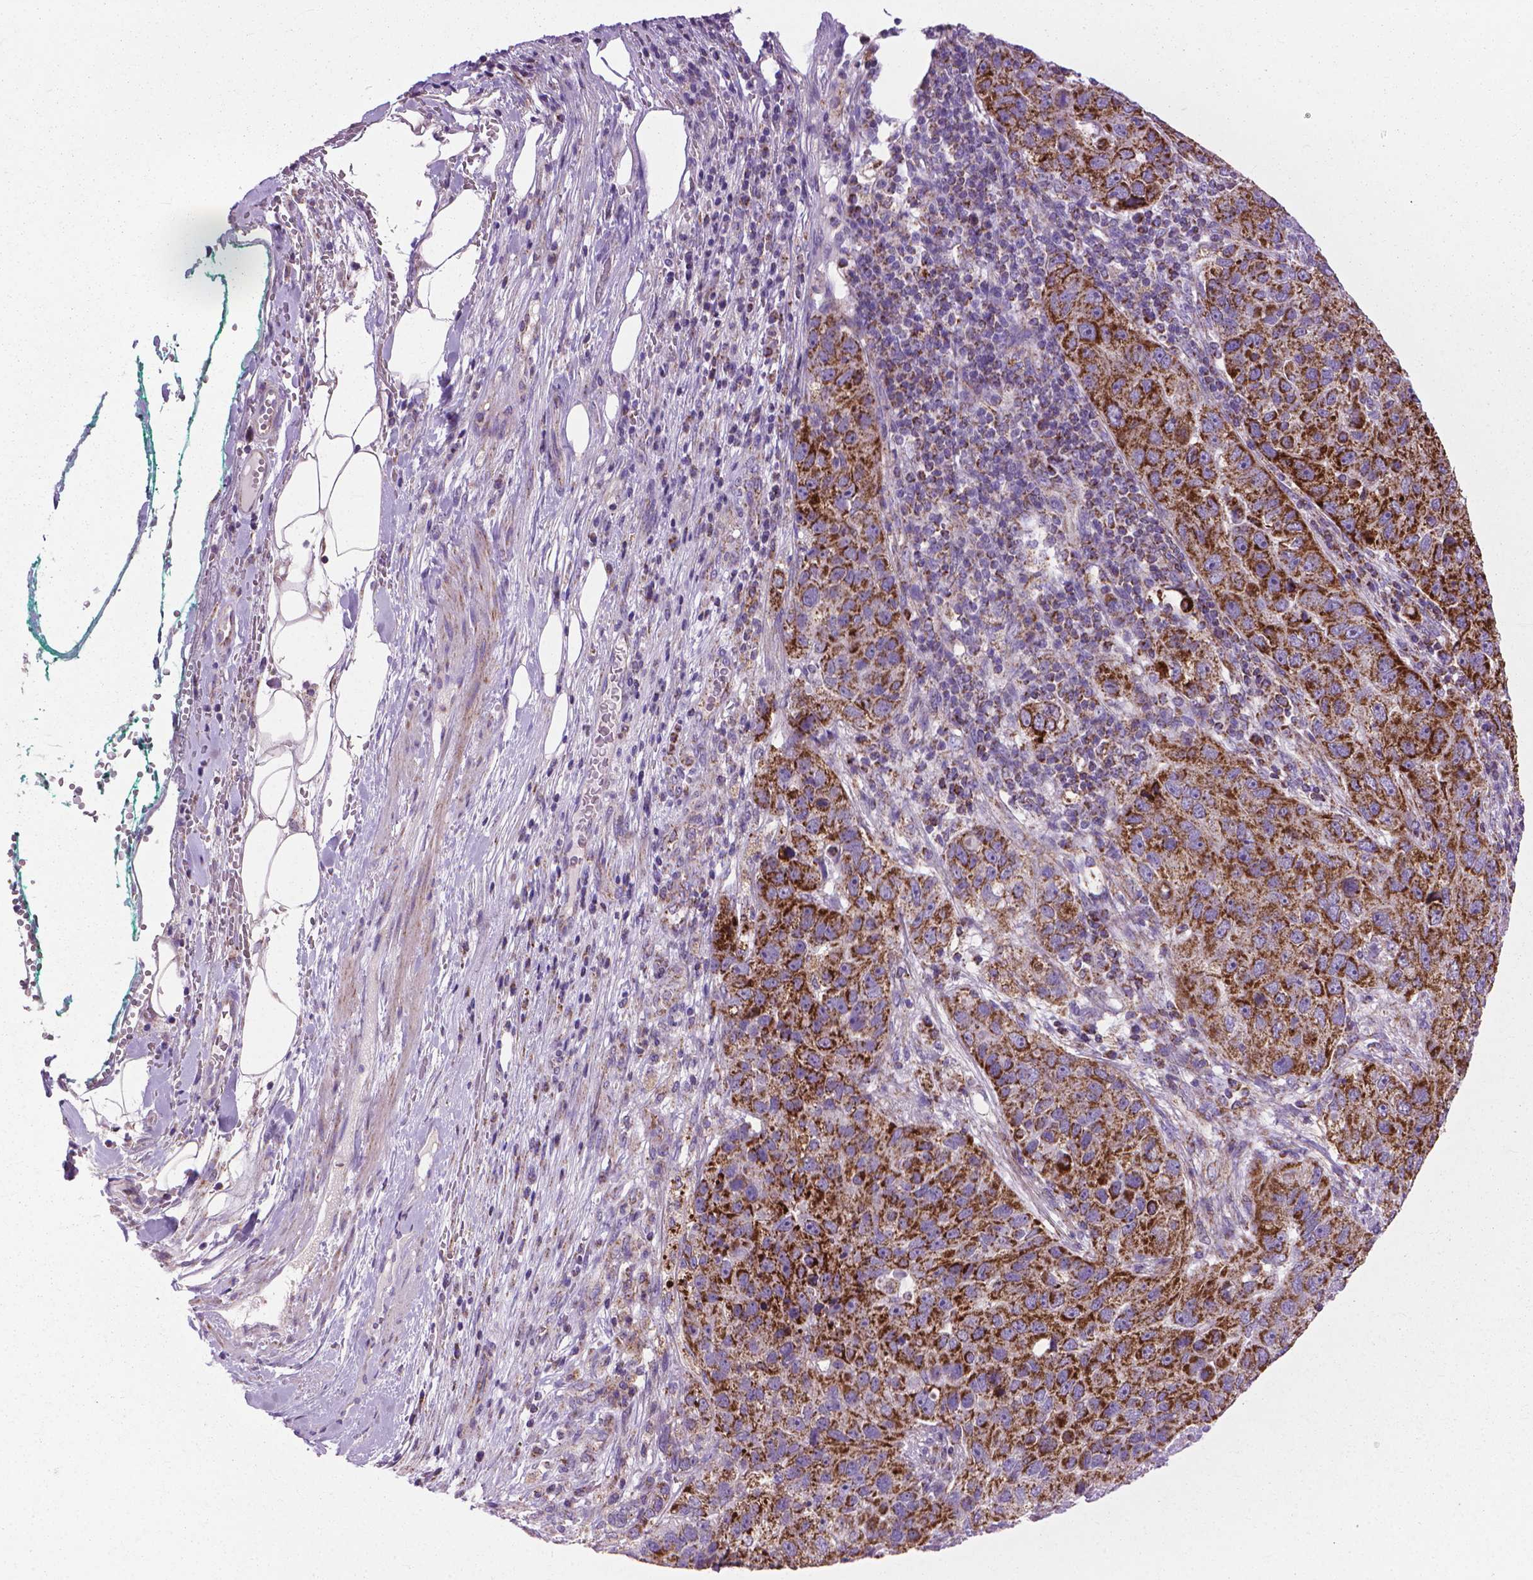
{"staining": {"intensity": "strong", "quantity": ">75%", "location": "cytoplasmic/membranous"}, "tissue": "pancreatic cancer", "cell_type": "Tumor cells", "image_type": "cancer", "snomed": [{"axis": "morphology", "description": "Adenocarcinoma, NOS"}, {"axis": "topography", "description": "Pancreas"}], "caption": "There is high levels of strong cytoplasmic/membranous expression in tumor cells of pancreatic cancer, as demonstrated by immunohistochemical staining (brown color).", "gene": "VDAC1", "patient": {"sex": "female", "age": 61}}